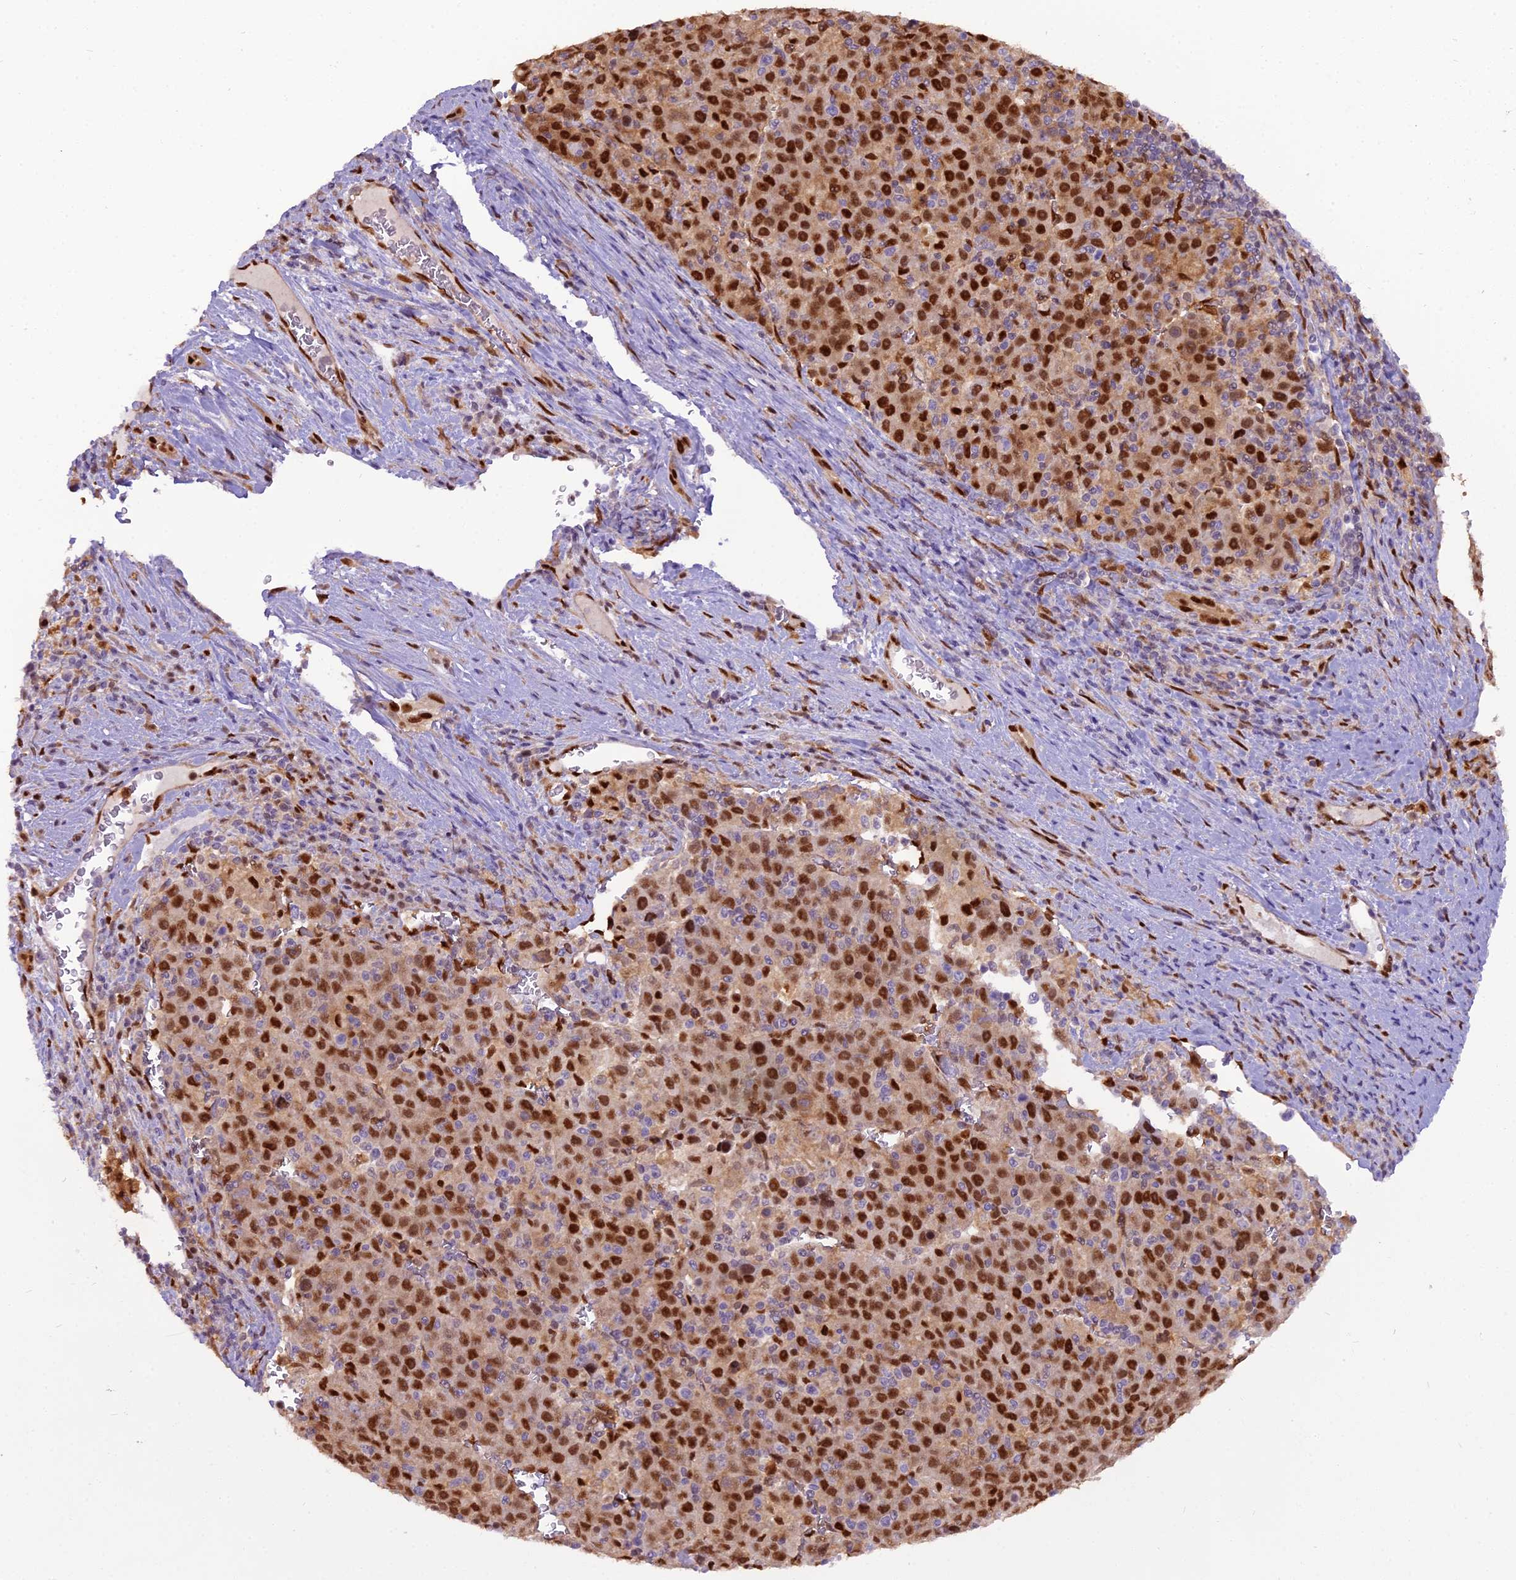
{"staining": {"intensity": "strong", "quantity": ">75%", "location": "nuclear"}, "tissue": "liver cancer", "cell_type": "Tumor cells", "image_type": "cancer", "snomed": [{"axis": "morphology", "description": "Carcinoma, Hepatocellular, NOS"}, {"axis": "topography", "description": "Liver"}], "caption": "Strong nuclear staining is appreciated in about >75% of tumor cells in hepatocellular carcinoma (liver).", "gene": "NPEPL1", "patient": {"sex": "female", "age": 53}}